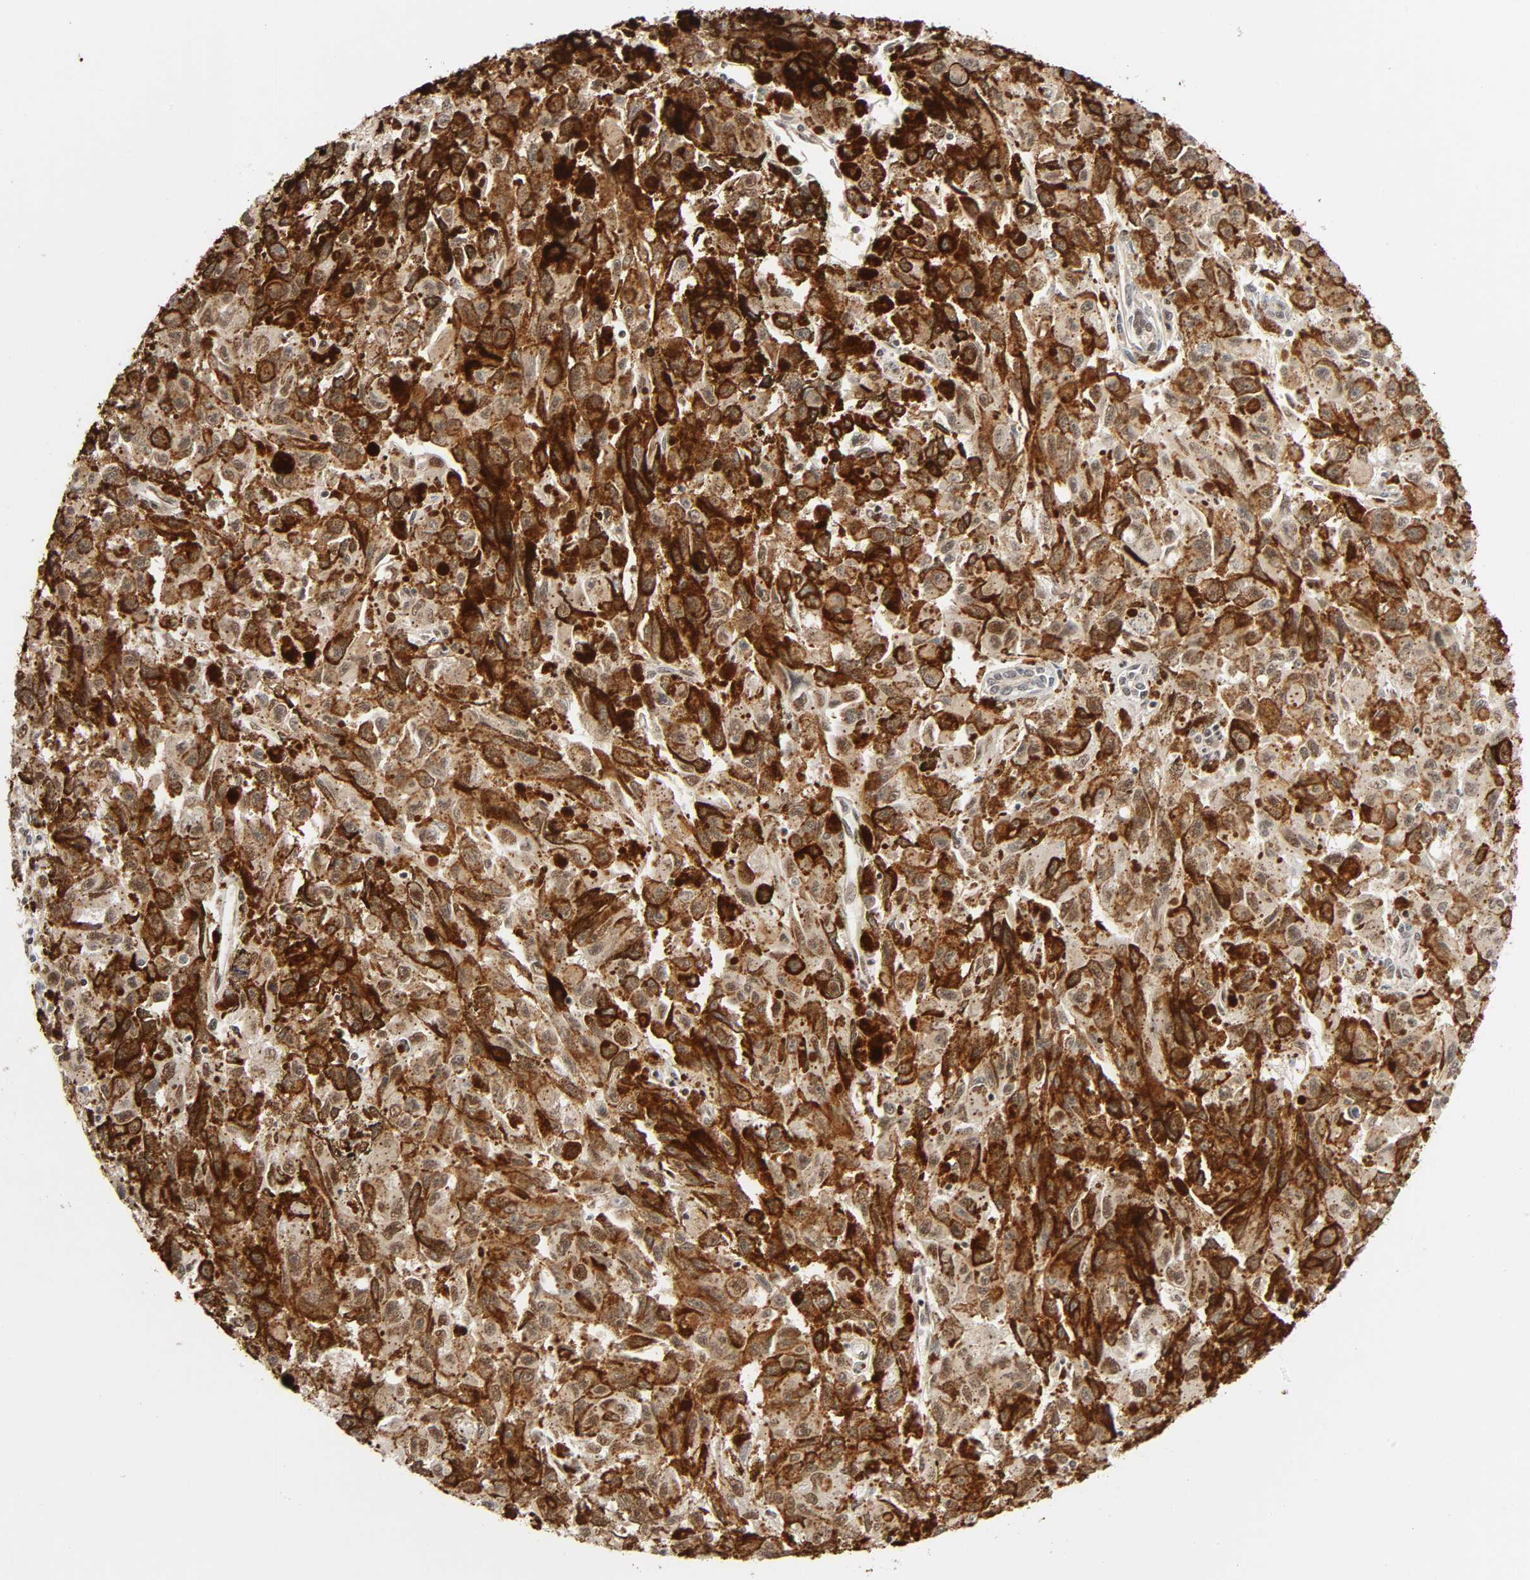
{"staining": {"intensity": "strong", "quantity": ">75%", "location": "nuclear"}, "tissue": "melanoma", "cell_type": "Tumor cells", "image_type": "cancer", "snomed": [{"axis": "morphology", "description": "Malignant melanoma, NOS"}, {"axis": "topography", "description": "Skin"}], "caption": "The image reveals immunohistochemical staining of malignant melanoma. There is strong nuclear positivity is identified in about >75% of tumor cells.", "gene": "SMARCD1", "patient": {"sex": "female", "age": 104}}